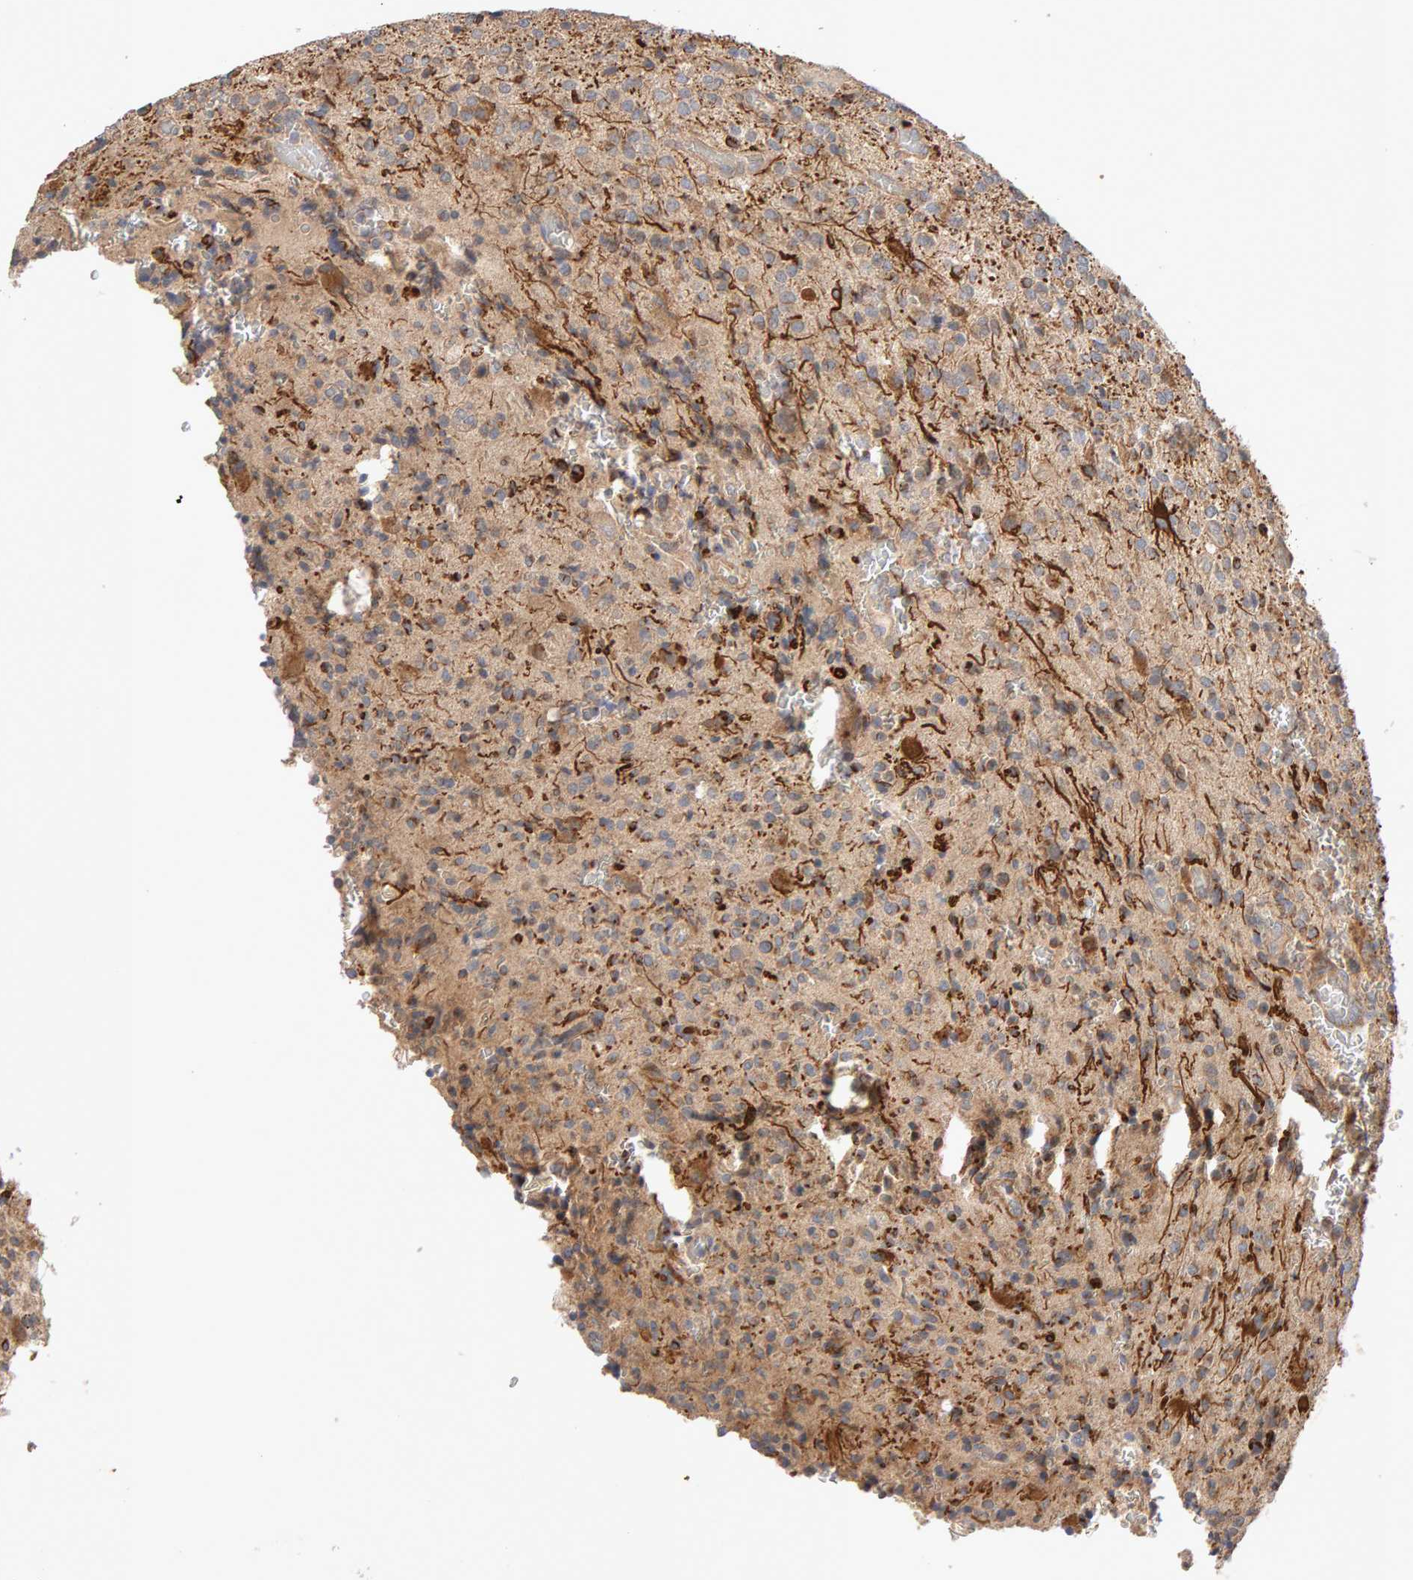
{"staining": {"intensity": "weak", "quantity": ">75%", "location": "cytoplasmic/membranous"}, "tissue": "glioma", "cell_type": "Tumor cells", "image_type": "cancer", "snomed": [{"axis": "morphology", "description": "Glioma, malignant, High grade"}, {"axis": "topography", "description": "Brain"}], "caption": "Weak cytoplasmic/membranous positivity for a protein is appreciated in approximately >75% of tumor cells of glioma using IHC.", "gene": "RNF19A", "patient": {"sex": "male", "age": 34}}